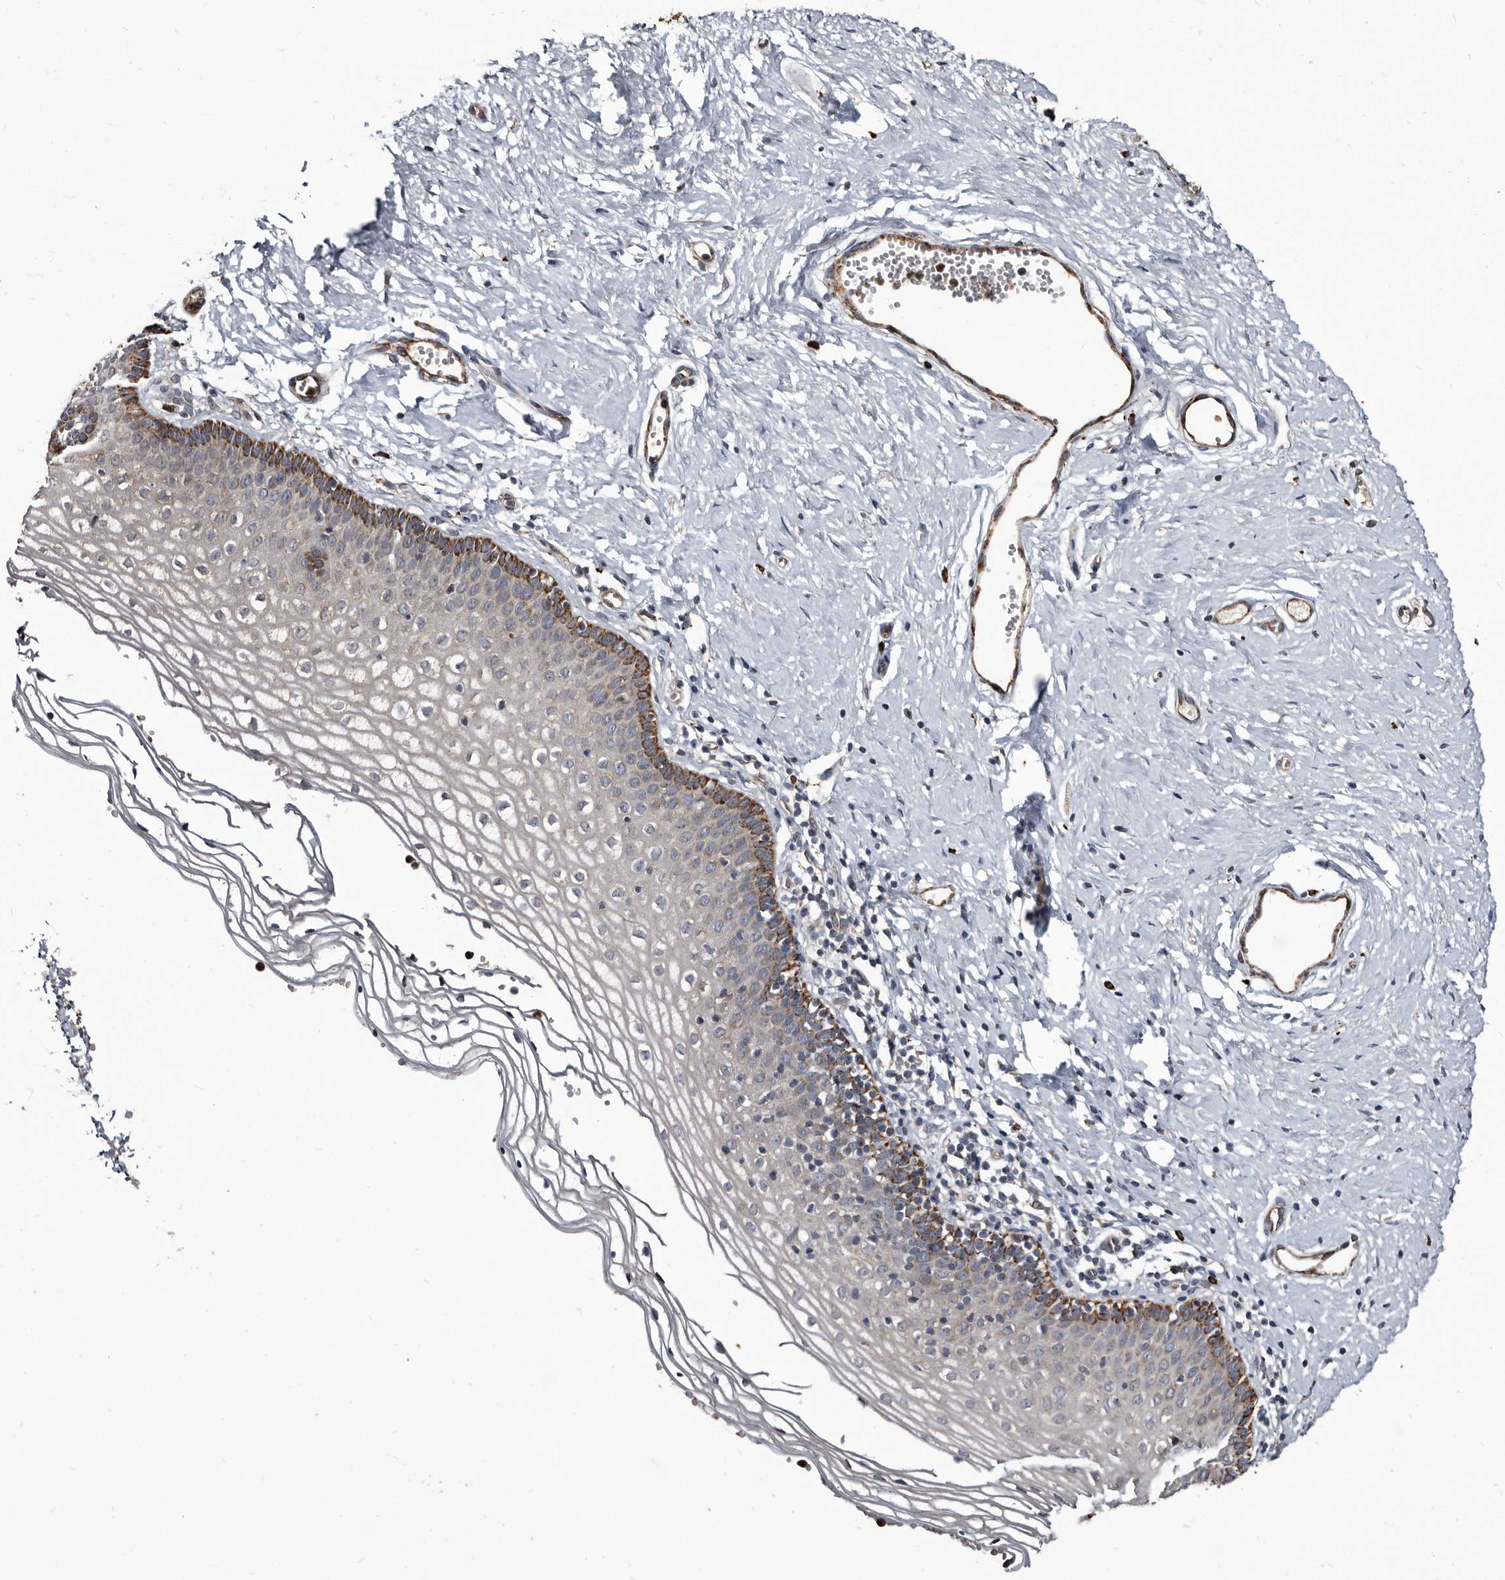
{"staining": {"intensity": "strong", "quantity": "<25%", "location": "cytoplasmic/membranous"}, "tissue": "vagina", "cell_type": "Squamous epithelial cells", "image_type": "normal", "snomed": [{"axis": "morphology", "description": "Normal tissue, NOS"}, {"axis": "topography", "description": "Vagina"}], "caption": "Brown immunohistochemical staining in unremarkable vagina demonstrates strong cytoplasmic/membranous expression in about <25% of squamous epithelial cells. Immunohistochemistry (ihc) stains the protein in brown and the nuclei are stained blue.", "gene": "CTSA", "patient": {"sex": "female", "age": 32}}